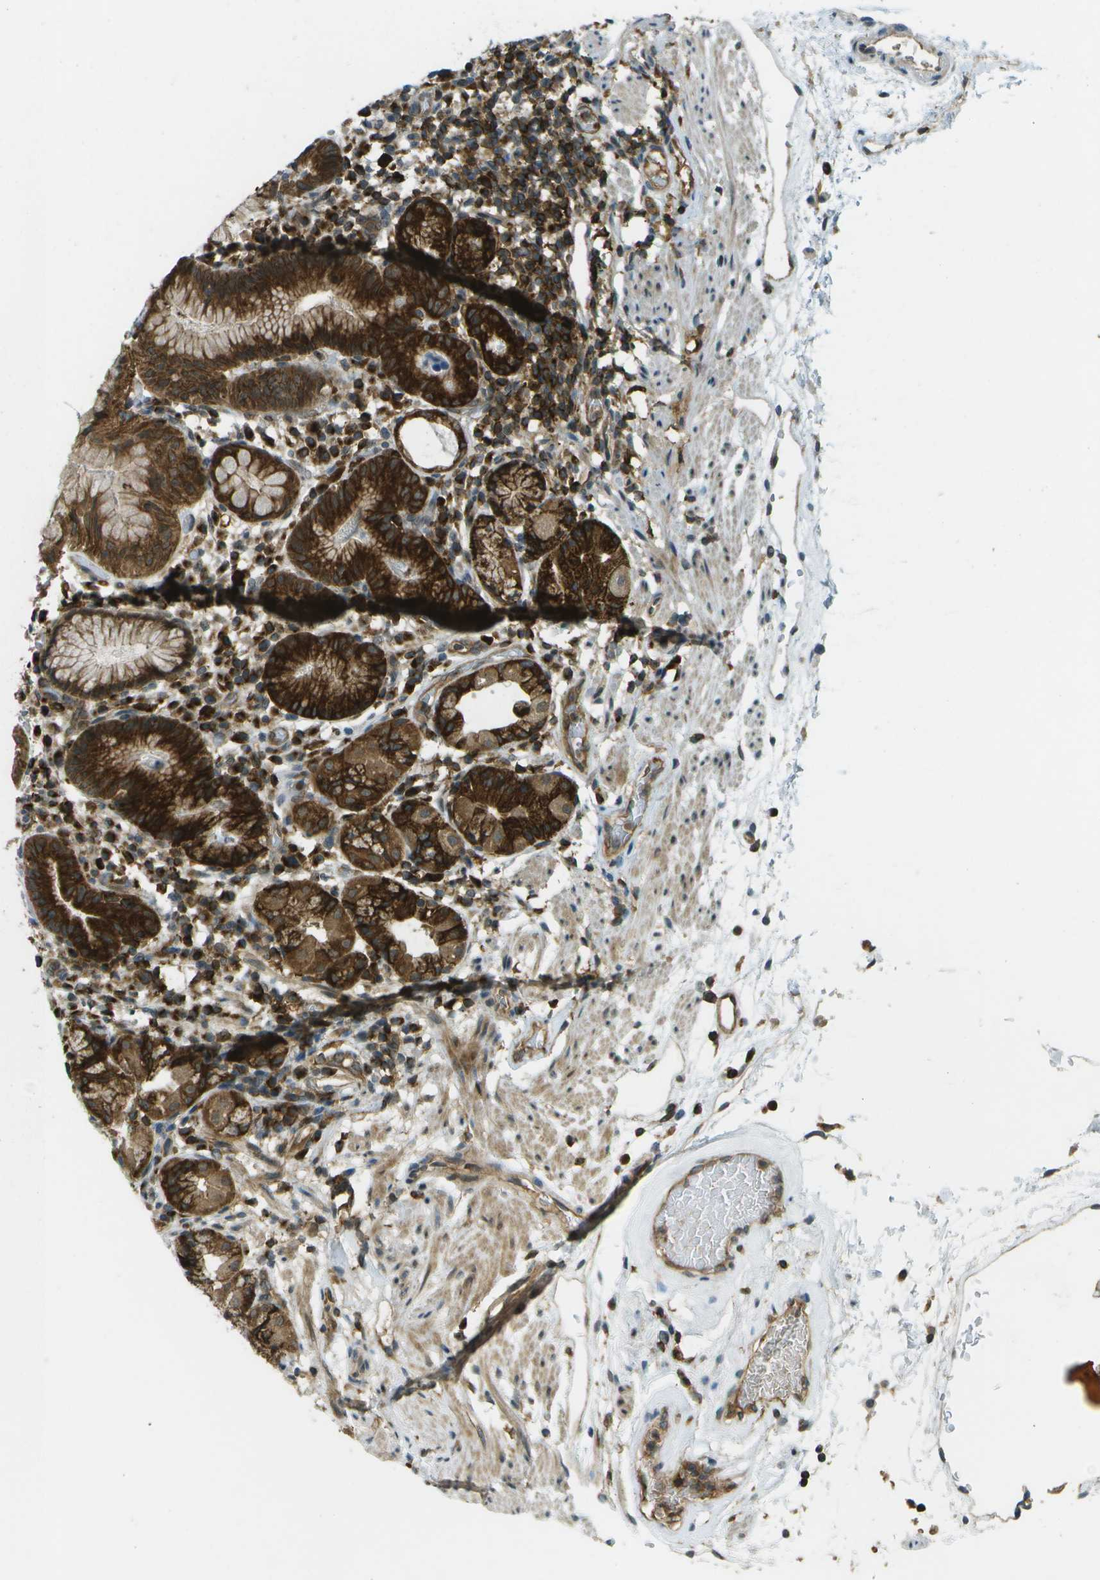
{"staining": {"intensity": "strong", "quantity": "25%-75%", "location": "cytoplasmic/membranous"}, "tissue": "stomach", "cell_type": "Glandular cells", "image_type": "normal", "snomed": [{"axis": "morphology", "description": "Normal tissue, NOS"}, {"axis": "topography", "description": "Stomach"}, {"axis": "topography", "description": "Stomach, lower"}], "caption": "This is an image of immunohistochemistry staining of normal stomach, which shows strong staining in the cytoplasmic/membranous of glandular cells.", "gene": "TMTC1", "patient": {"sex": "female", "age": 75}}